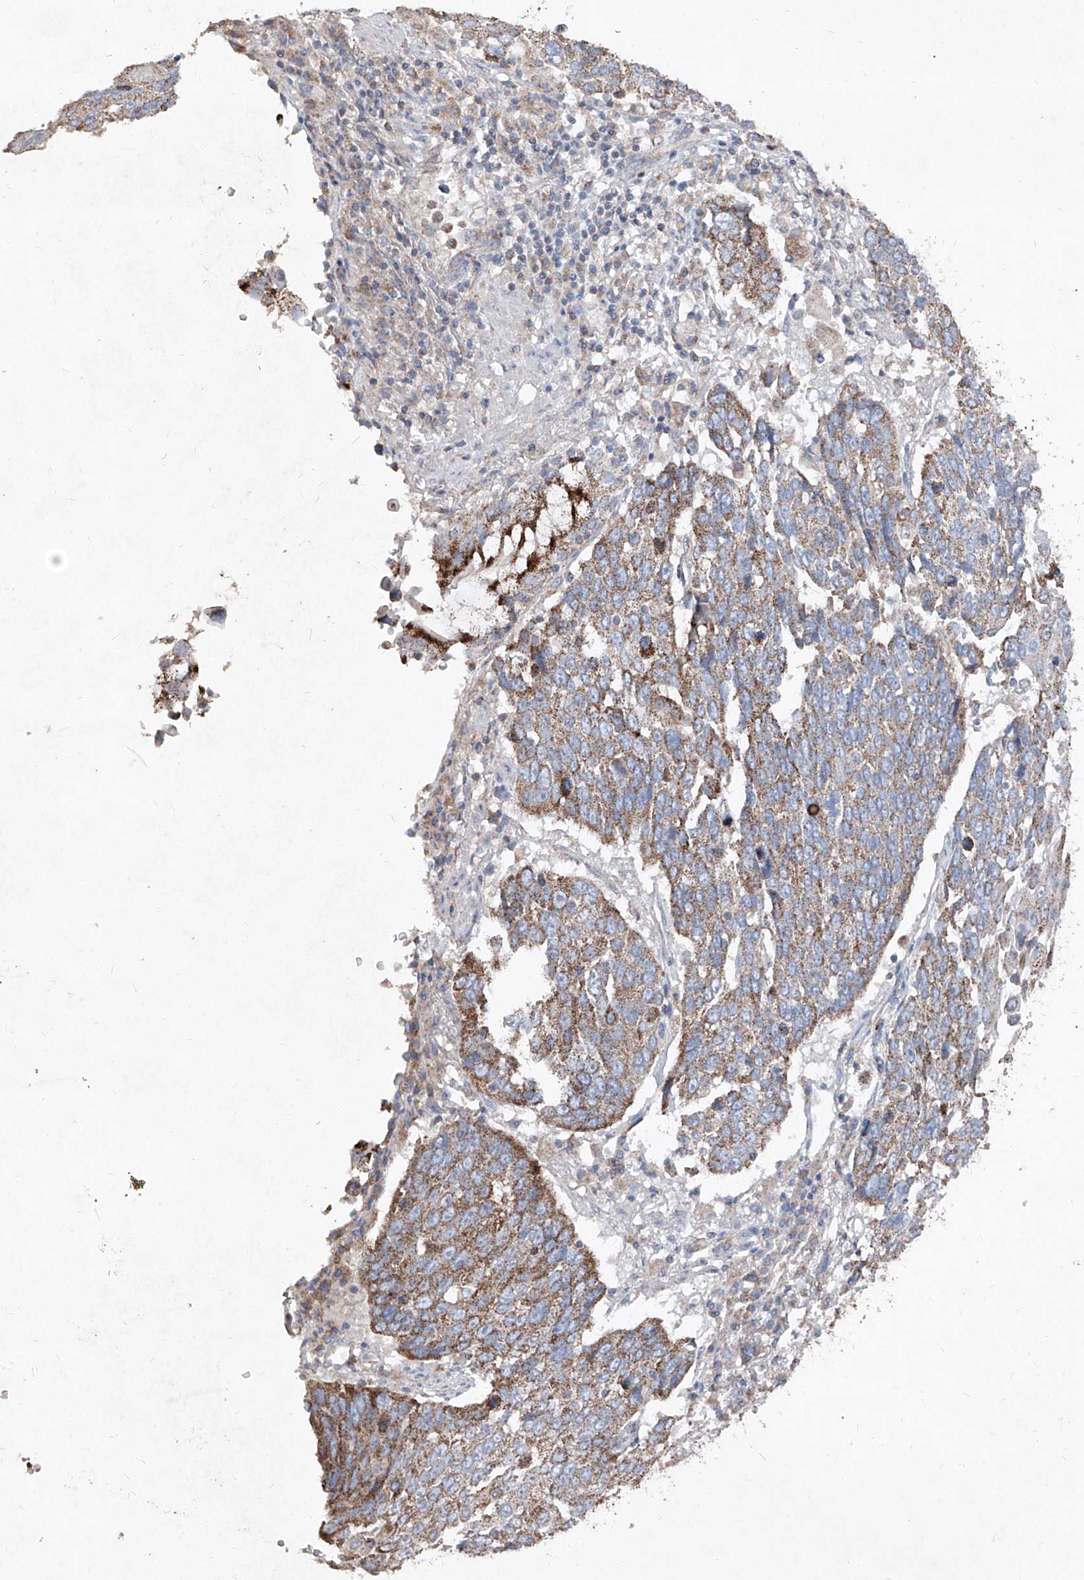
{"staining": {"intensity": "moderate", "quantity": "25%-75%", "location": "cytoplasmic/membranous"}, "tissue": "lung cancer", "cell_type": "Tumor cells", "image_type": "cancer", "snomed": [{"axis": "morphology", "description": "Squamous cell carcinoma, NOS"}, {"axis": "topography", "description": "Lung"}], "caption": "Human lung cancer (squamous cell carcinoma) stained with a brown dye exhibits moderate cytoplasmic/membranous positive staining in approximately 25%-75% of tumor cells.", "gene": "ABCD3", "patient": {"sex": "male", "age": 66}}